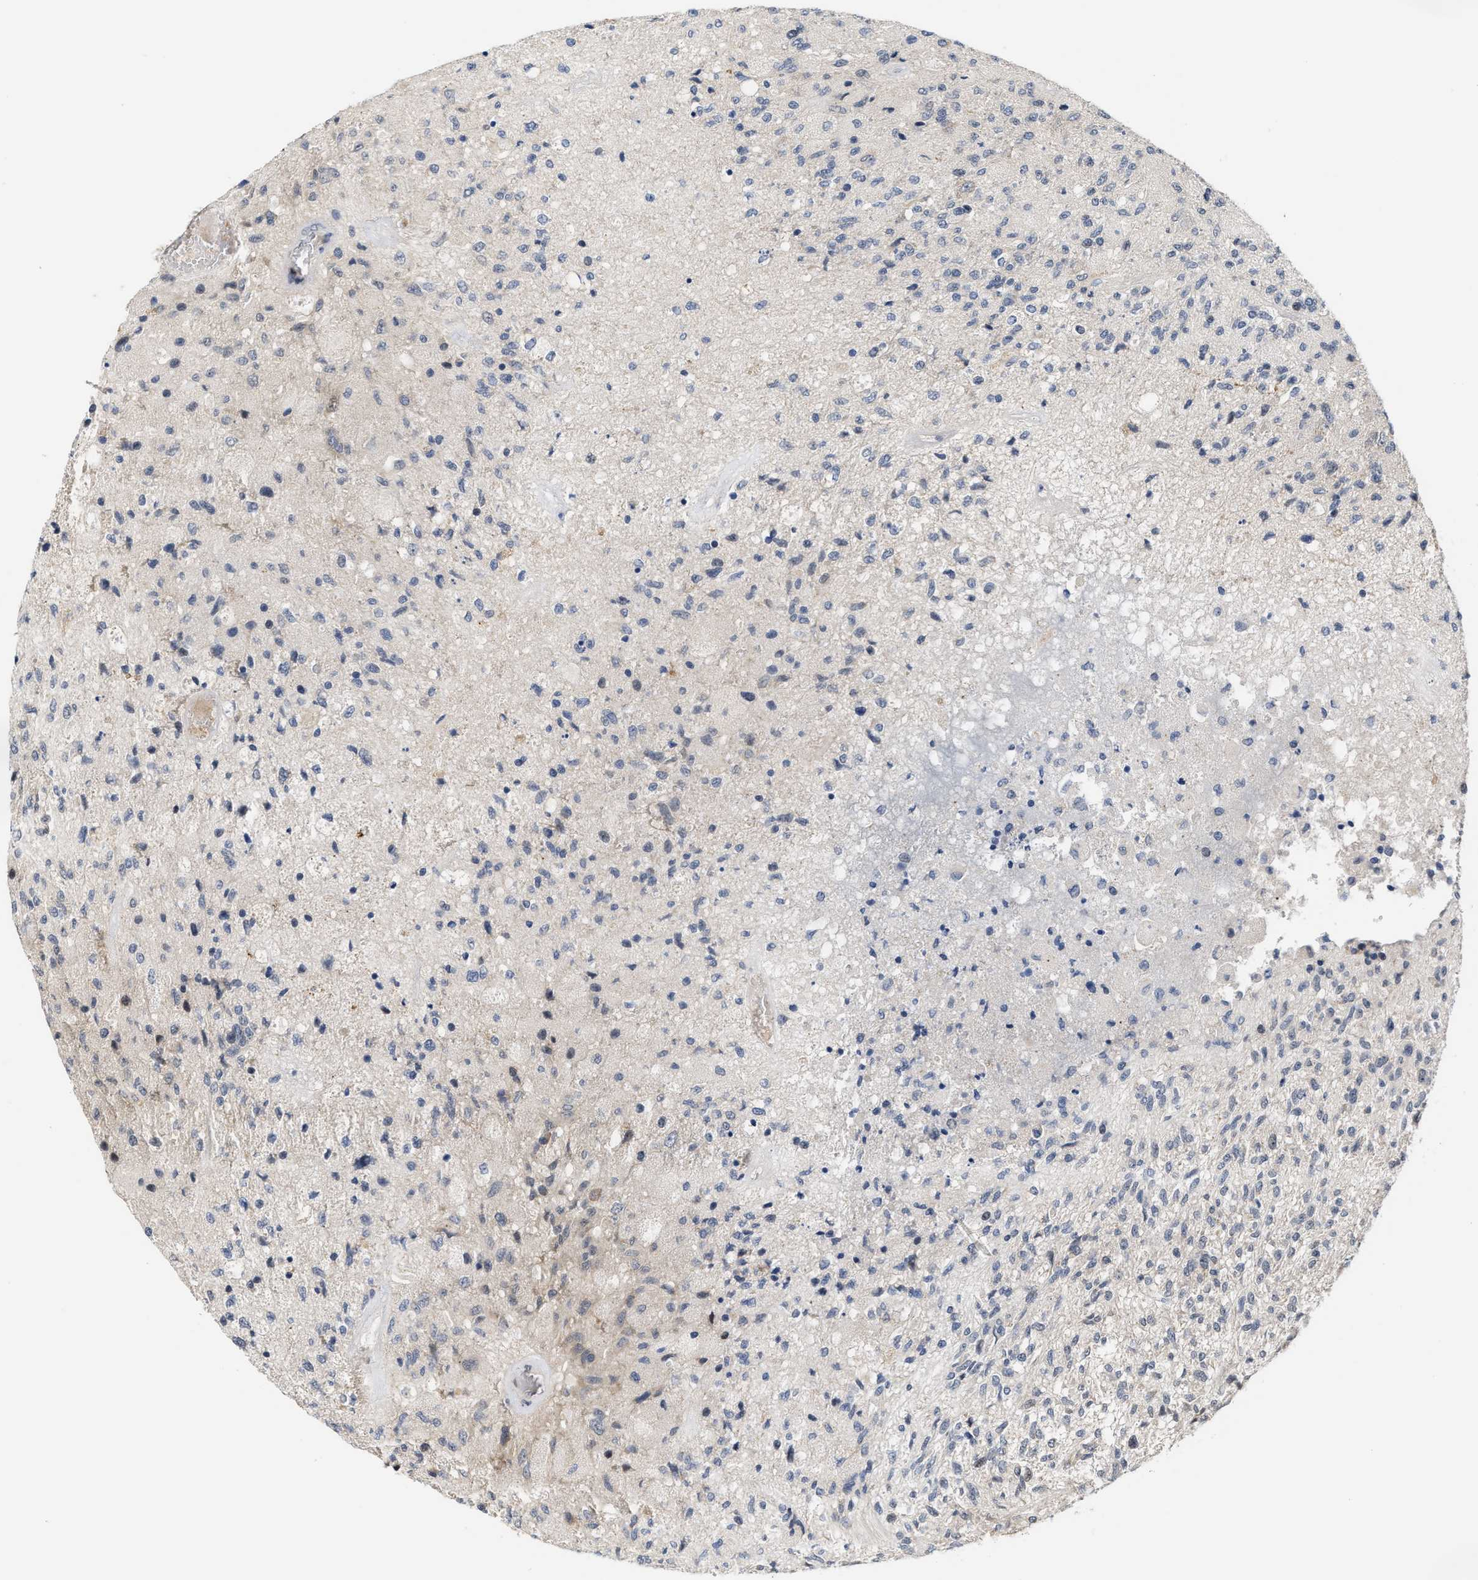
{"staining": {"intensity": "negative", "quantity": "none", "location": "none"}, "tissue": "glioma", "cell_type": "Tumor cells", "image_type": "cancer", "snomed": [{"axis": "morphology", "description": "Normal tissue, NOS"}, {"axis": "morphology", "description": "Glioma, malignant, High grade"}, {"axis": "topography", "description": "Cerebral cortex"}], "caption": "Tumor cells are negative for brown protein staining in malignant glioma (high-grade).", "gene": "TCF4", "patient": {"sex": "male", "age": 77}}